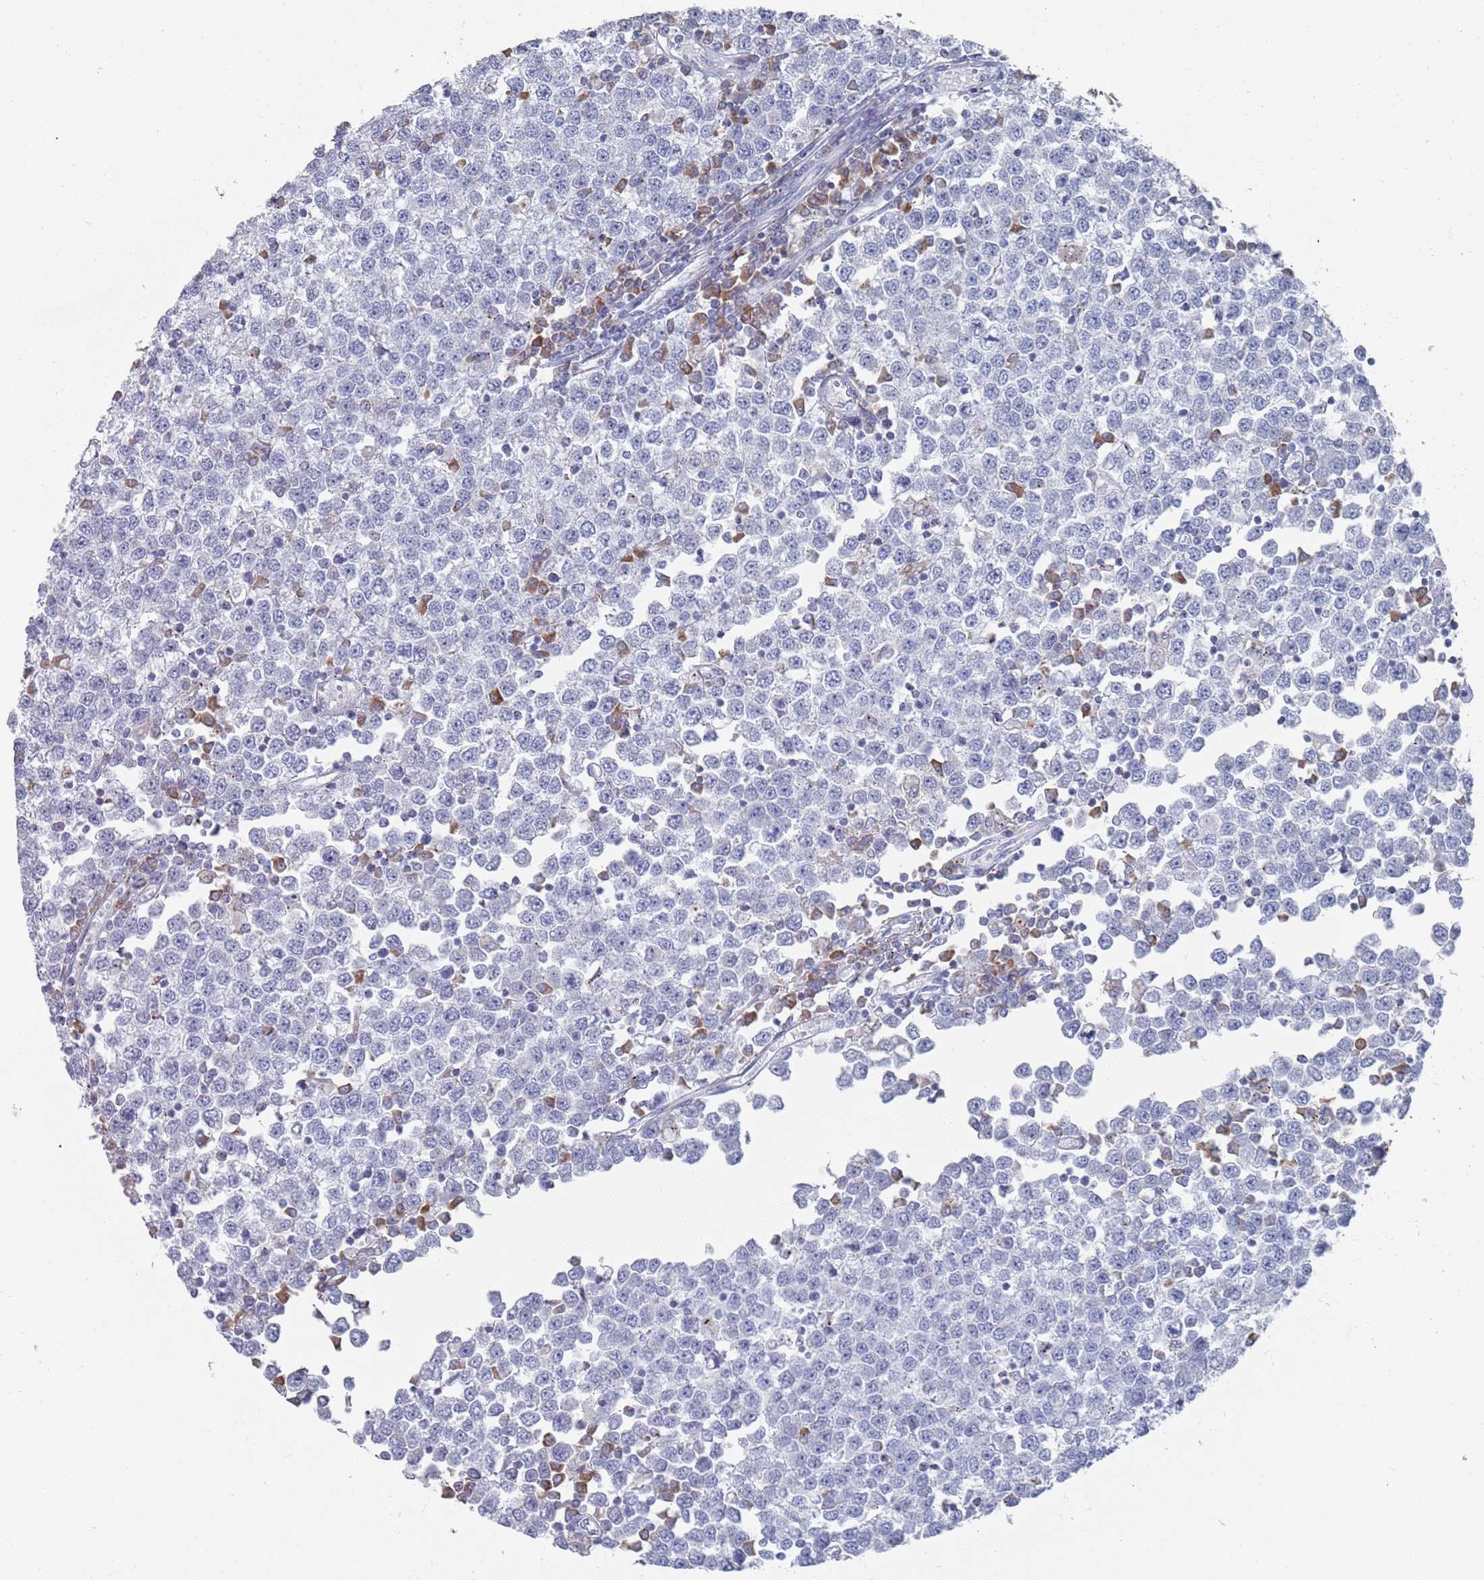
{"staining": {"intensity": "negative", "quantity": "none", "location": "none"}, "tissue": "testis cancer", "cell_type": "Tumor cells", "image_type": "cancer", "snomed": [{"axis": "morphology", "description": "Seminoma, NOS"}, {"axis": "topography", "description": "Testis"}], "caption": "Immunohistochemistry of human testis cancer displays no staining in tumor cells.", "gene": "MAT1A", "patient": {"sex": "male", "age": 65}}